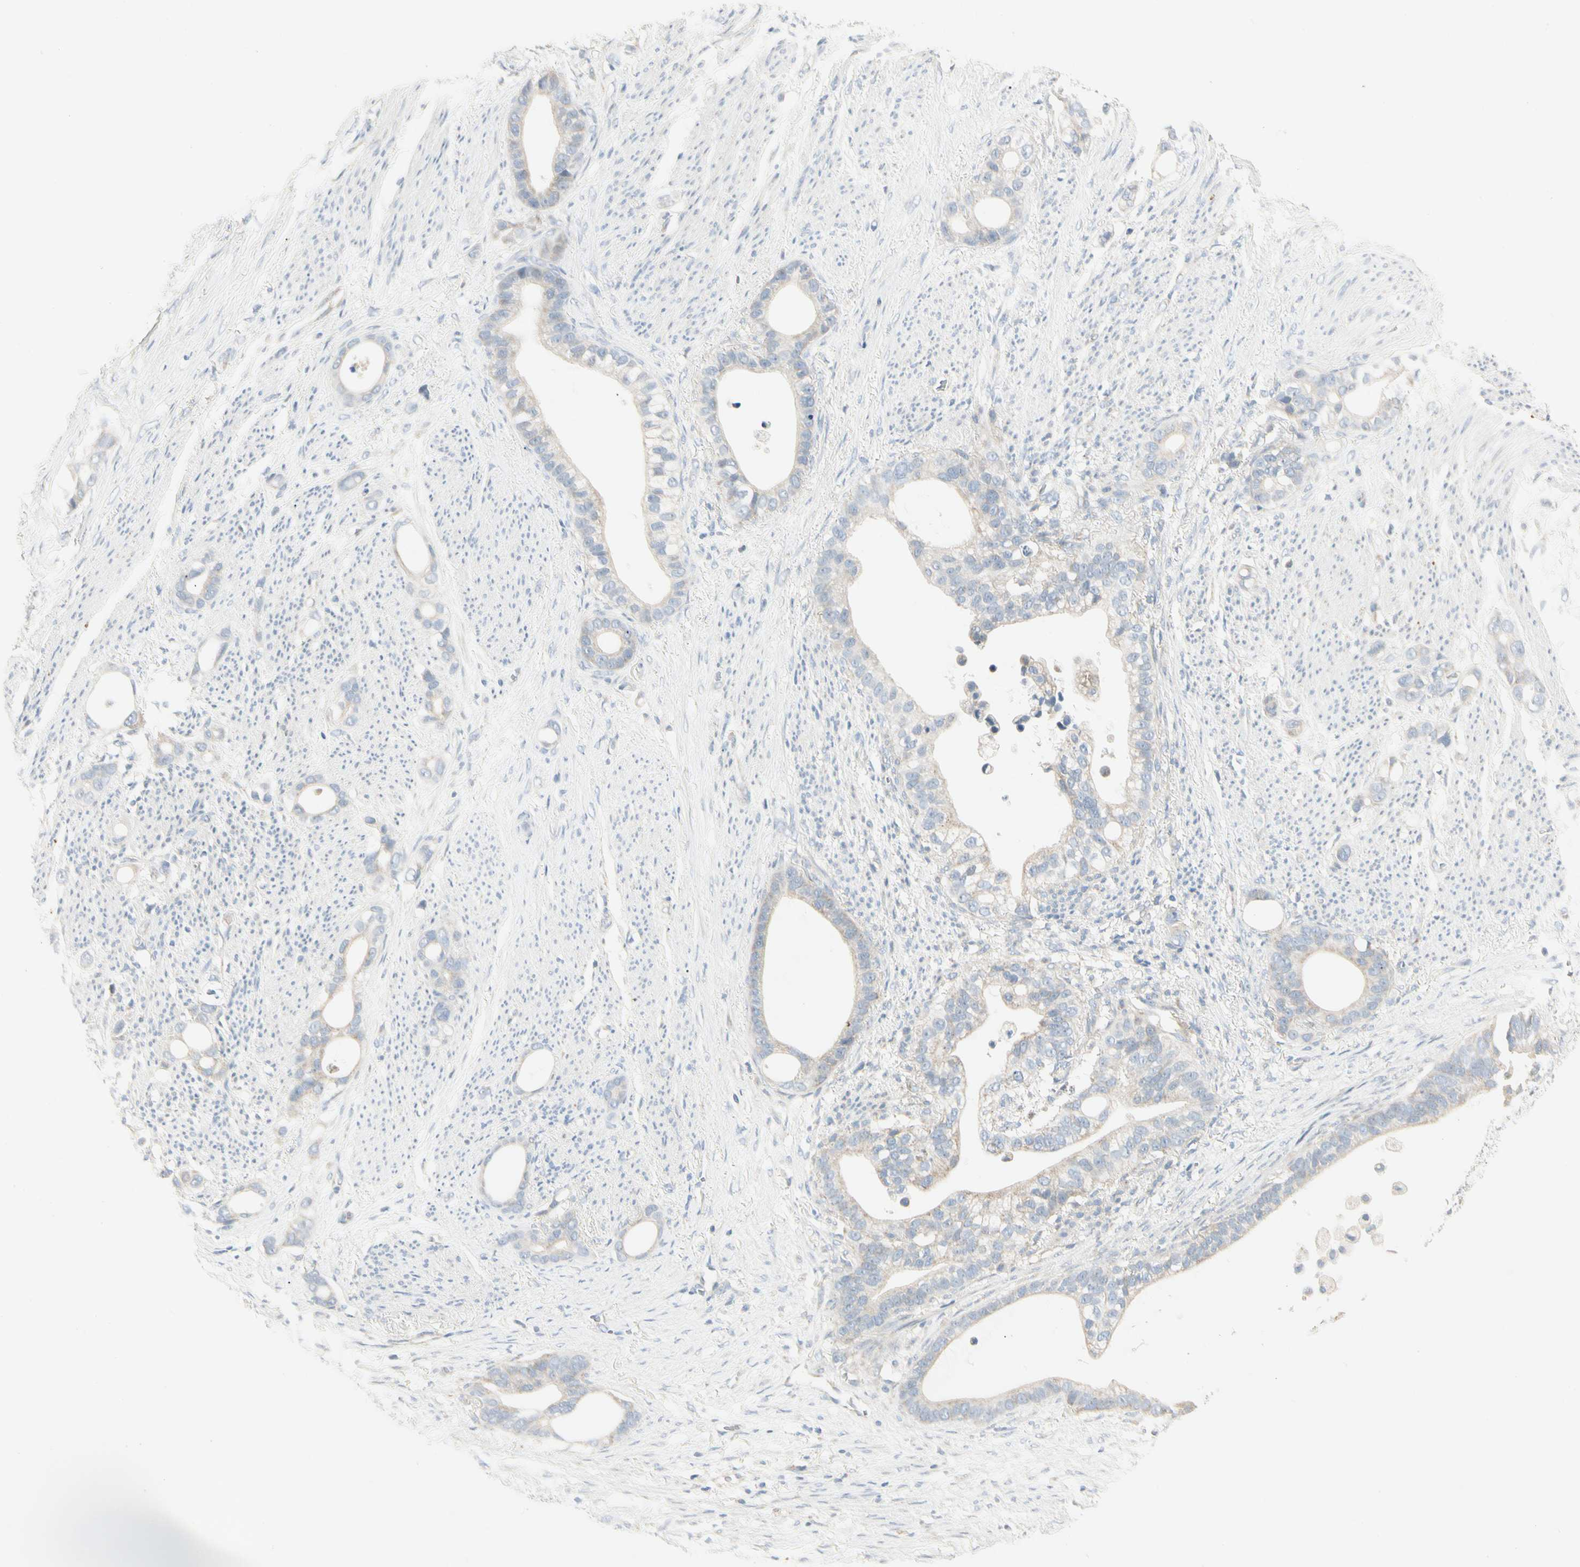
{"staining": {"intensity": "weak", "quantity": "<25%", "location": "cytoplasmic/membranous"}, "tissue": "stomach cancer", "cell_type": "Tumor cells", "image_type": "cancer", "snomed": [{"axis": "morphology", "description": "Adenocarcinoma, NOS"}, {"axis": "topography", "description": "Stomach"}], "caption": "IHC photomicrograph of stomach cancer stained for a protein (brown), which reveals no staining in tumor cells.", "gene": "ALDH18A1", "patient": {"sex": "female", "age": 75}}